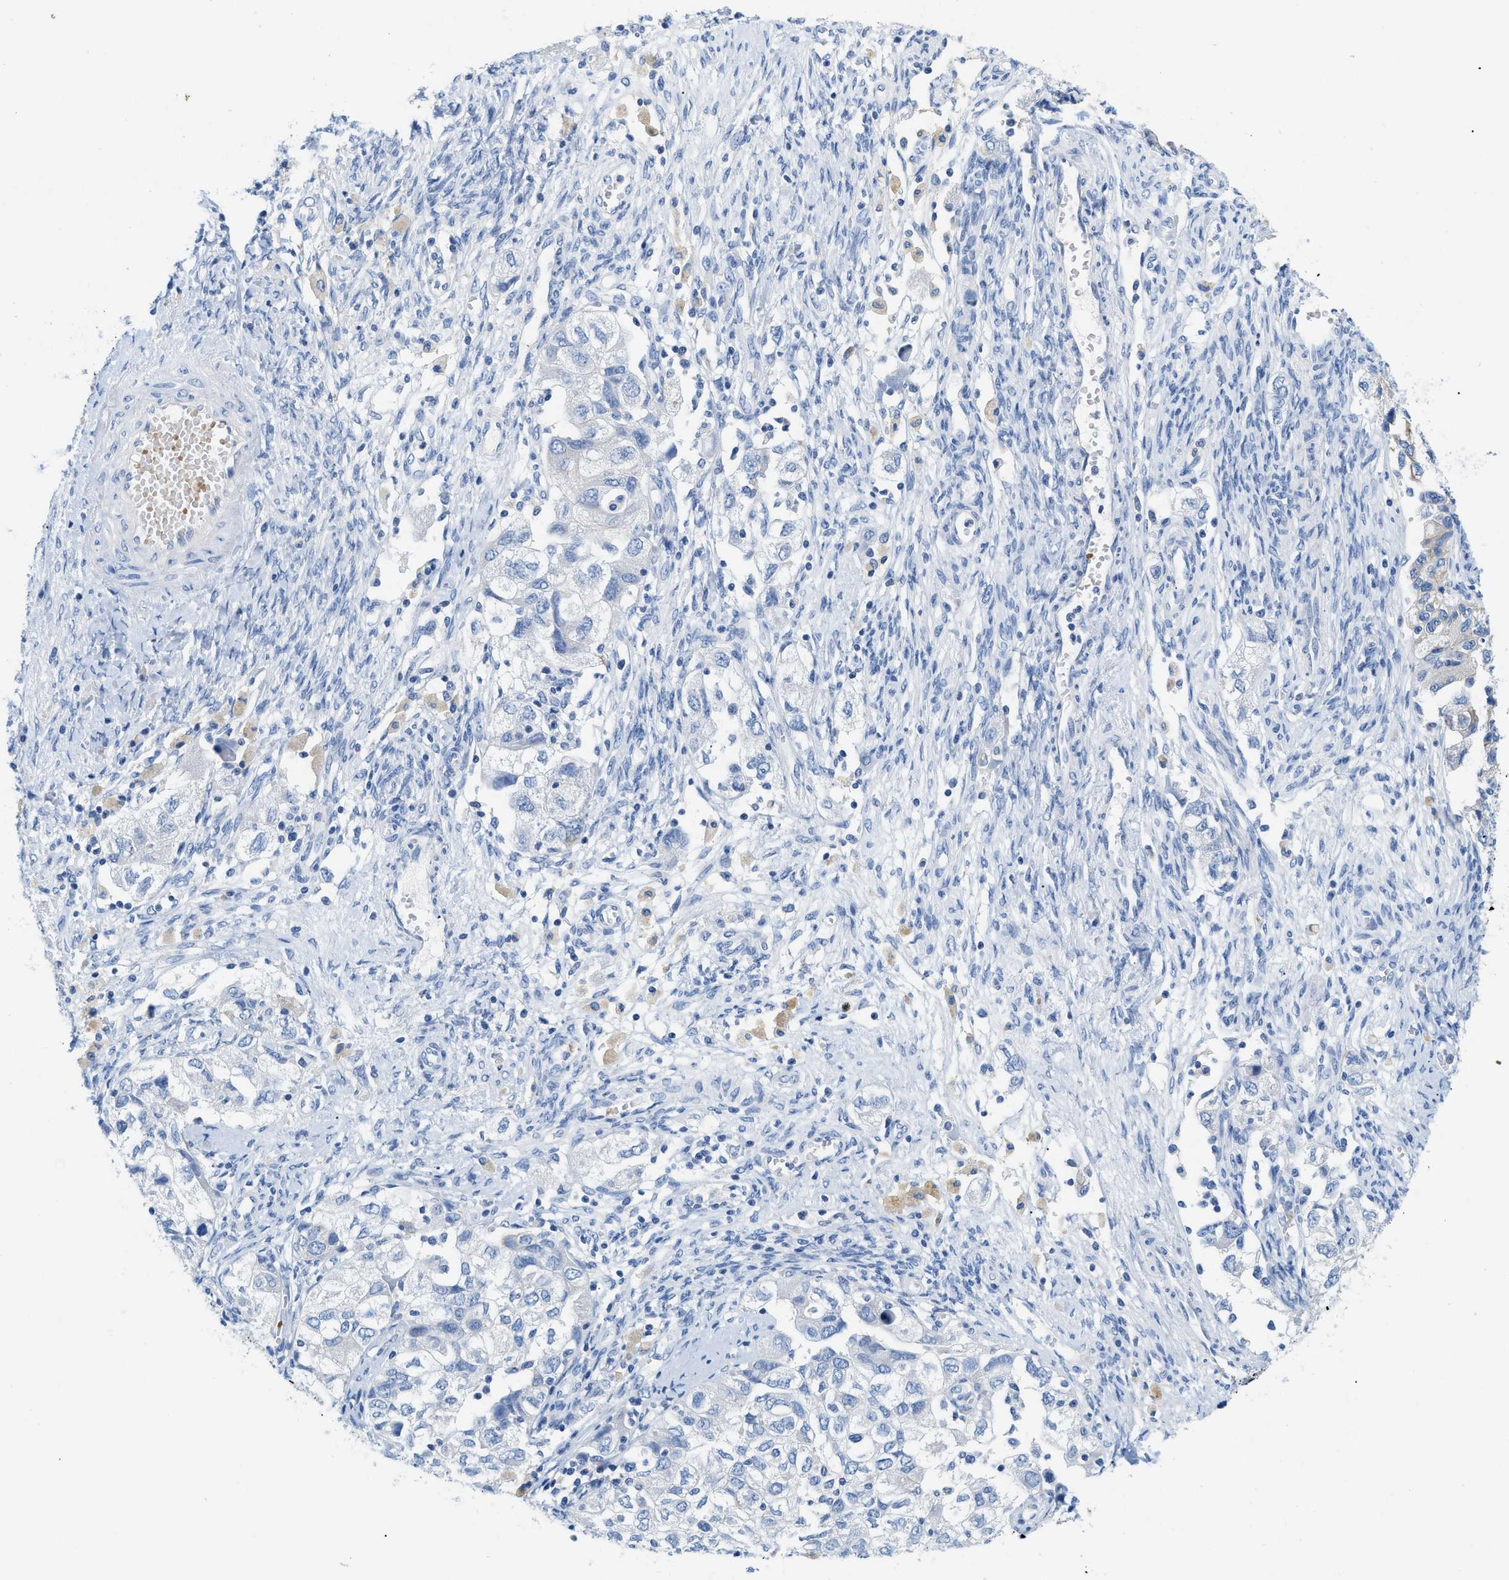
{"staining": {"intensity": "negative", "quantity": "none", "location": "none"}, "tissue": "ovarian cancer", "cell_type": "Tumor cells", "image_type": "cancer", "snomed": [{"axis": "morphology", "description": "Carcinoma, NOS"}, {"axis": "morphology", "description": "Cystadenocarcinoma, serous, NOS"}, {"axis": "topography", "description": "Ovary"}], "caption": "Ovarian carcinoma was stained to show a protein in brown. There is no significant positivity in tumor cells. (Stains: DAB (3,3'-diaminobenzidine) immunohistochemistry (IHC) with hematoxylin counter stain, Microscopy: brightfield microscopy at high magnification).", "gene": "BPGM", "patient": {"sex": "female", "age": 69}}